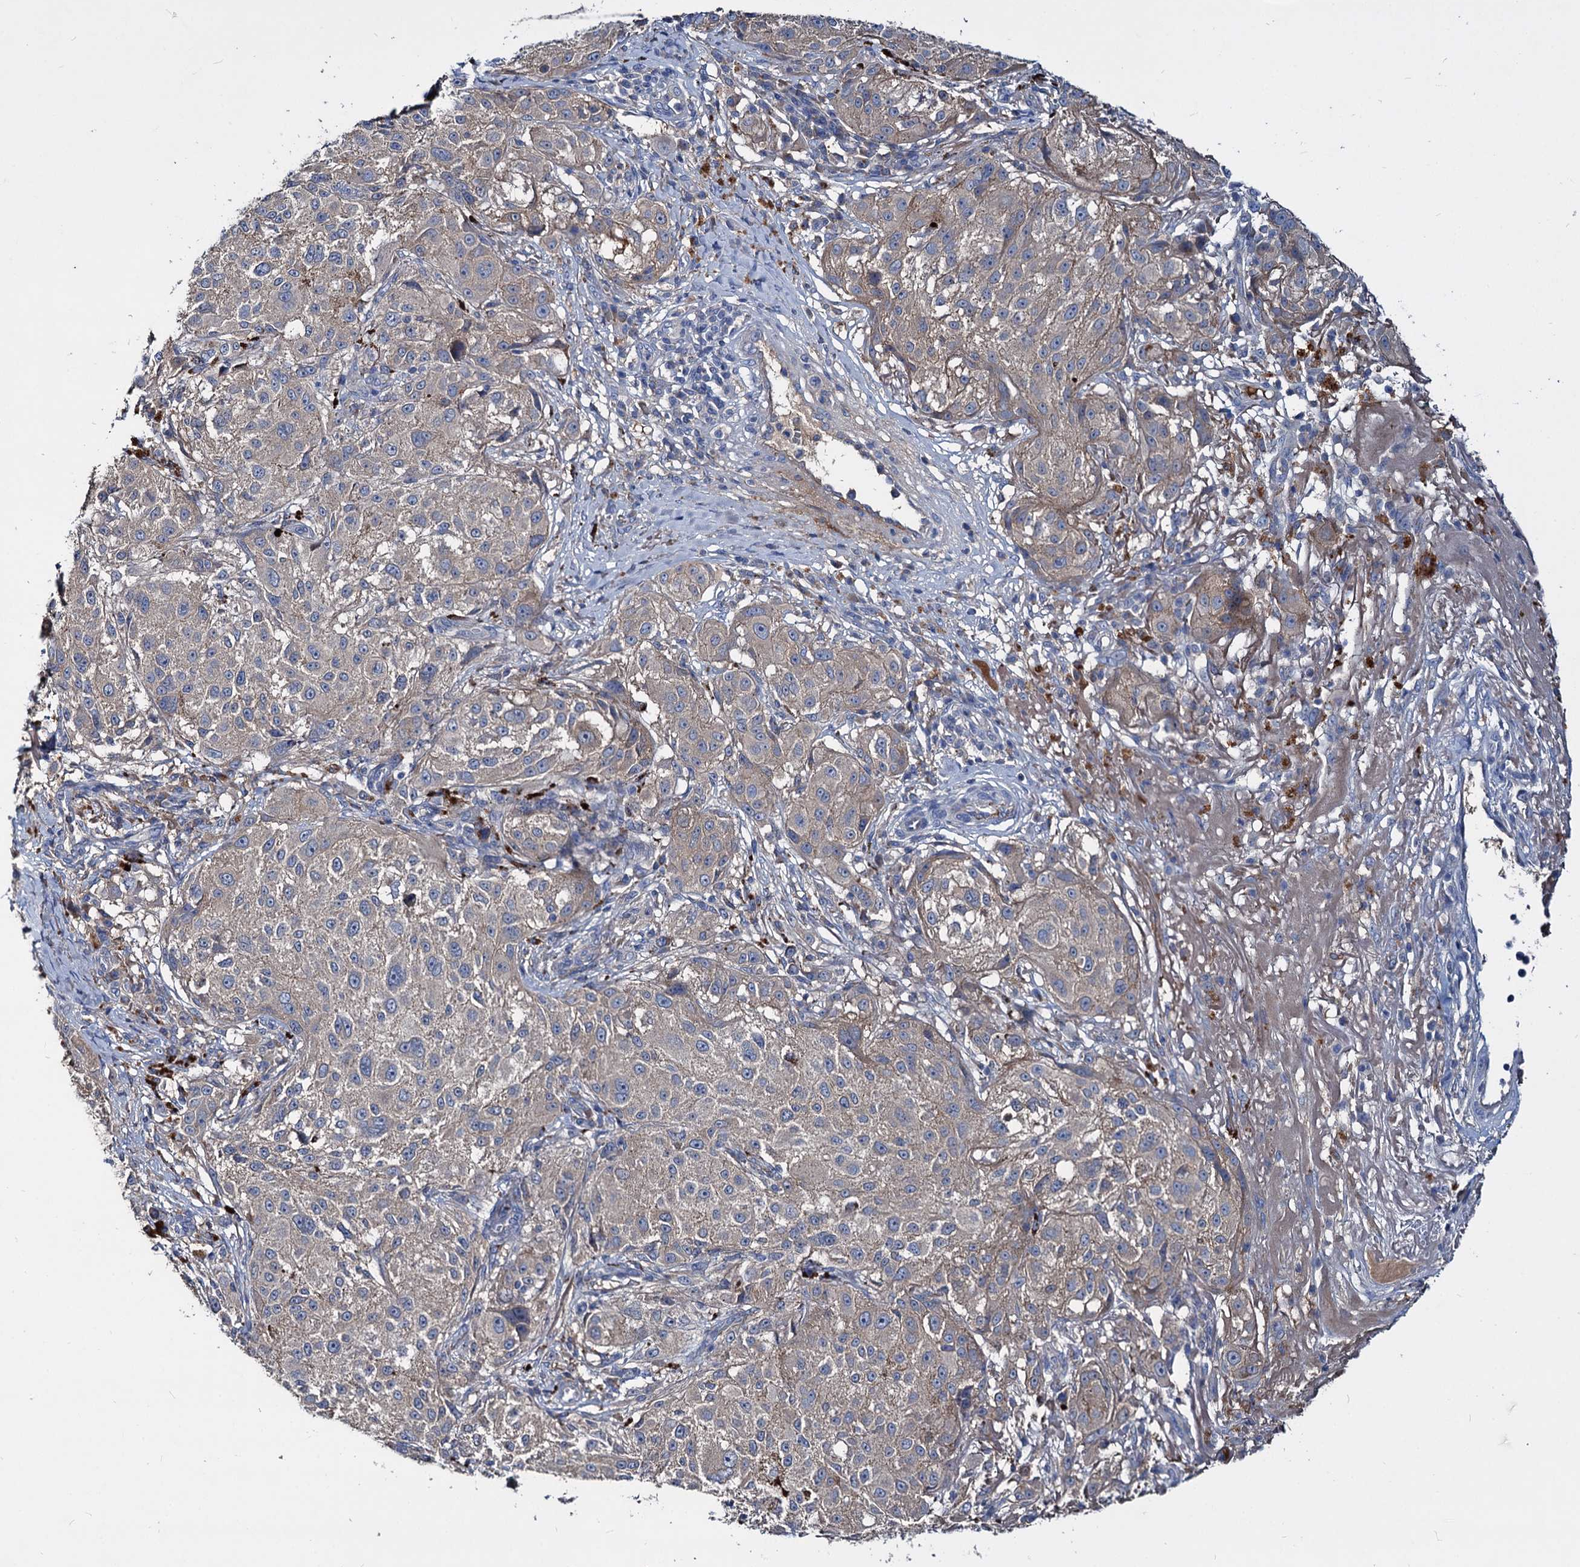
{"staining": {"intensity": "weak", "quantity": ">75%", "location": "cytoplasmic/membranous"}, "tissue": "melanoma", "cell_type": "Tumor cells", "image_type": "cancer", "snomed": [{"axis": "morphology", "description": "Necrosis, NOS"}, {"axis": "morphology", "description": "Malignant melanoma, NOS"}, {"axis": "topography", "description": "Skin"}], "caption": "Immunohistochemistry histopathology image of neoplastic tissue: human malignant melanoma stained using immunohistochemistry shows low levels of weak protein expression localized specifically in the cytoplasmic/membranous of tumor cells, appearing as a cytoplasmic/membranous brown color.", "gene": "ACY3", "patient": {"sex": "female", "age": 87}}